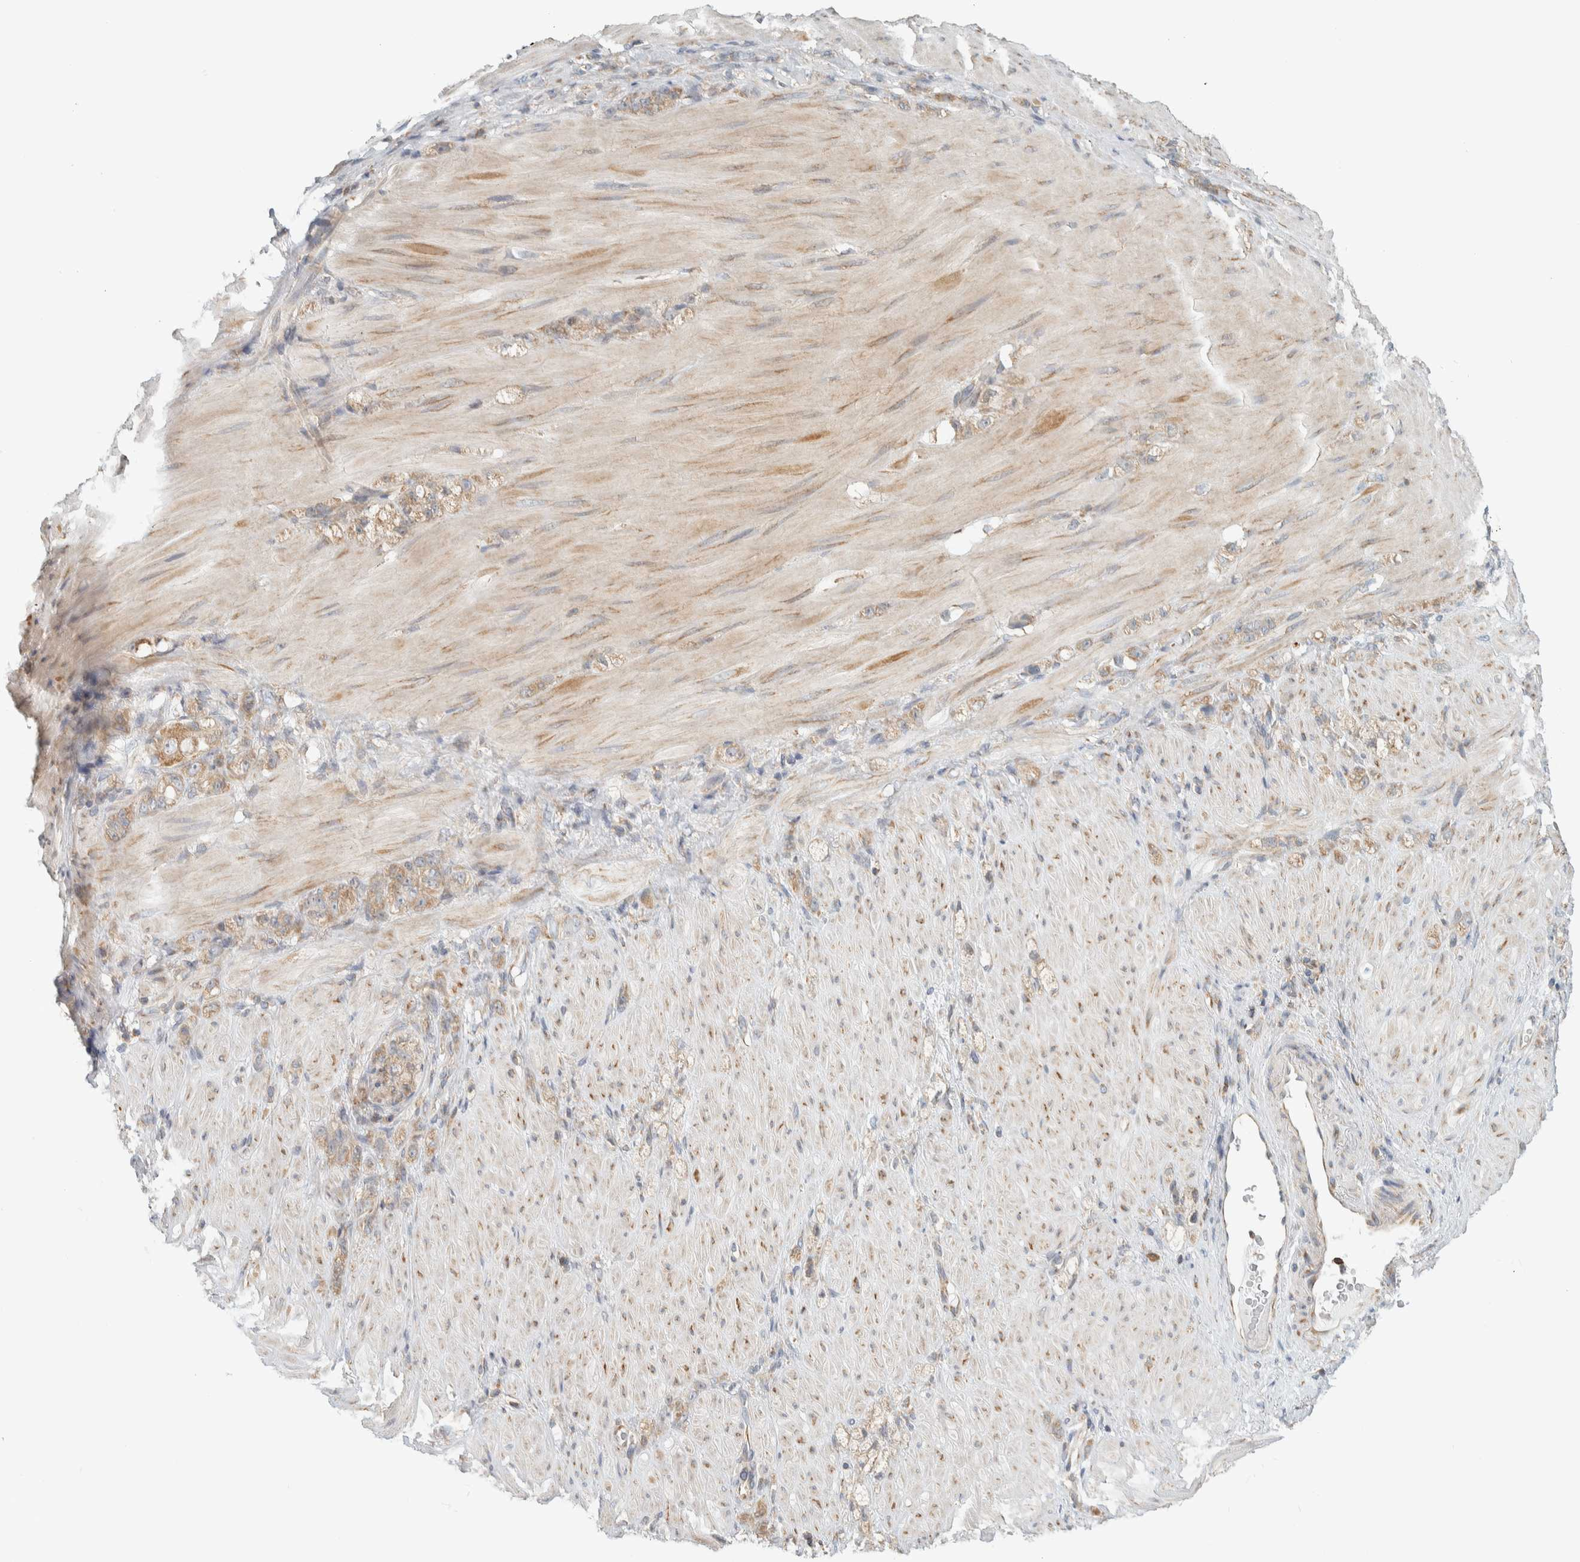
{"staining": {"intensity": "weak", "quantity": ">75%", "location": "cytoplasmic/membranous"}, "tissue": "stomach cancer", "cell_type": "Tumor cells", "image_type": "cancer", "snomed": [{"axis": "morphology", "description": "Normal tissue, NOS"}, {"axis": "morphology", "description": "Adenocarcinoma, NOS"}, {"axis": "topography", "description": "Stomach"}], "caption": "Weak cytoplasmic/membranous protein staining is appreciated in about >75% of tumor cells in stomach cancer (adenocarcinoma). Ihc stains the protein of interest in brown and the nuclei are stained blue.", "gene": "CCDC57", "patient": {"sex": "male", "age": 82}}